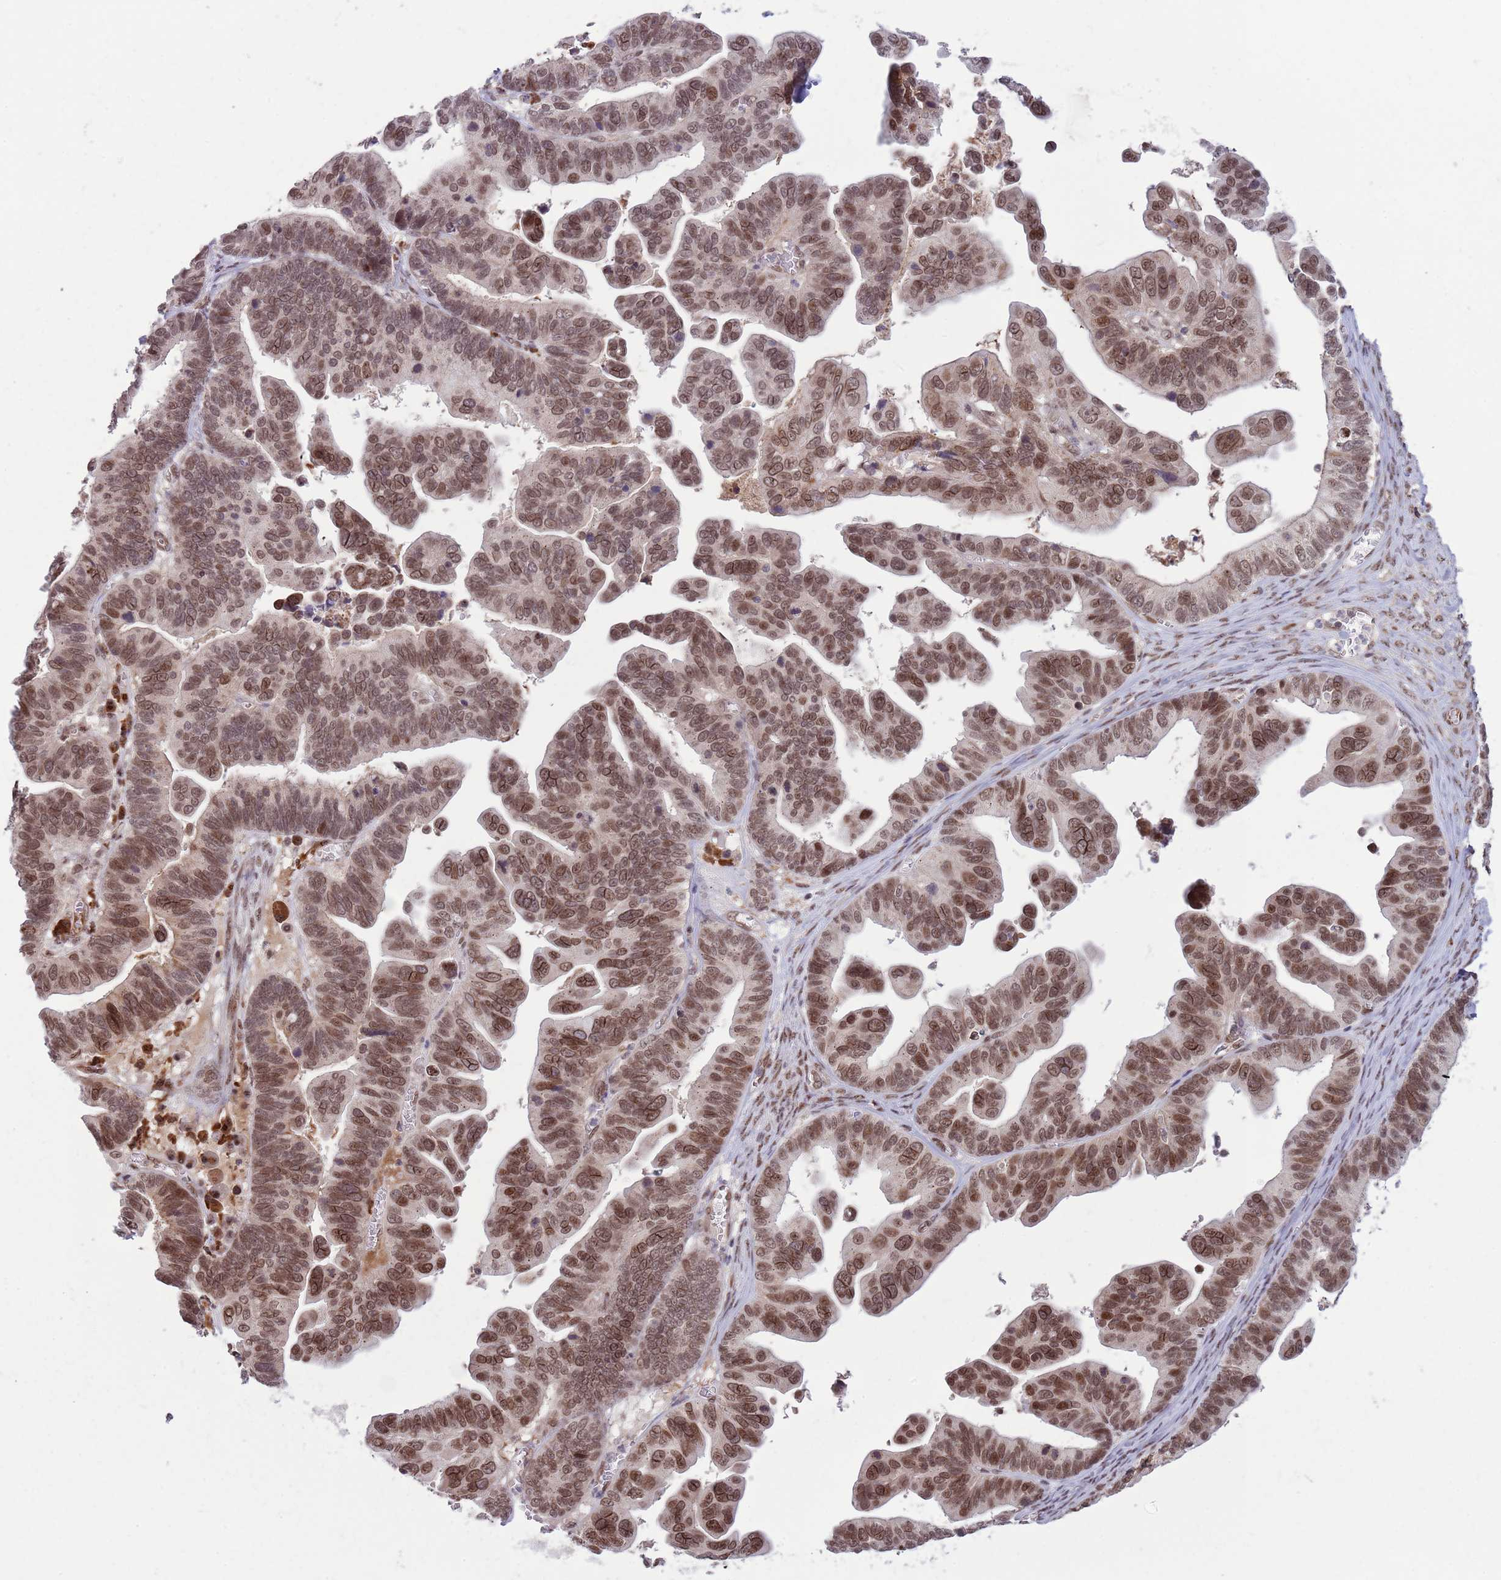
{"staining": {"intensity": "moderate", "quantity": ">75%", "location": "nuclear"}, "tissue": "ovarian cancer", "cell_type": "Tumor cells", "image_type": "cancer", "snomed": [{"axis": "morphology", "description": "Cystadenocarcinoma, serous, NOS"}, {"axis": "topography", "description": "Ovary"}], "caption": "Human ovarian cancer stained for a protein (brown) exhibits moderate nuclear positive staining in approximately >75% of tumor cells.", "gene": "SIPA1L3", "patient": {"sex": "female", "age": 56}}